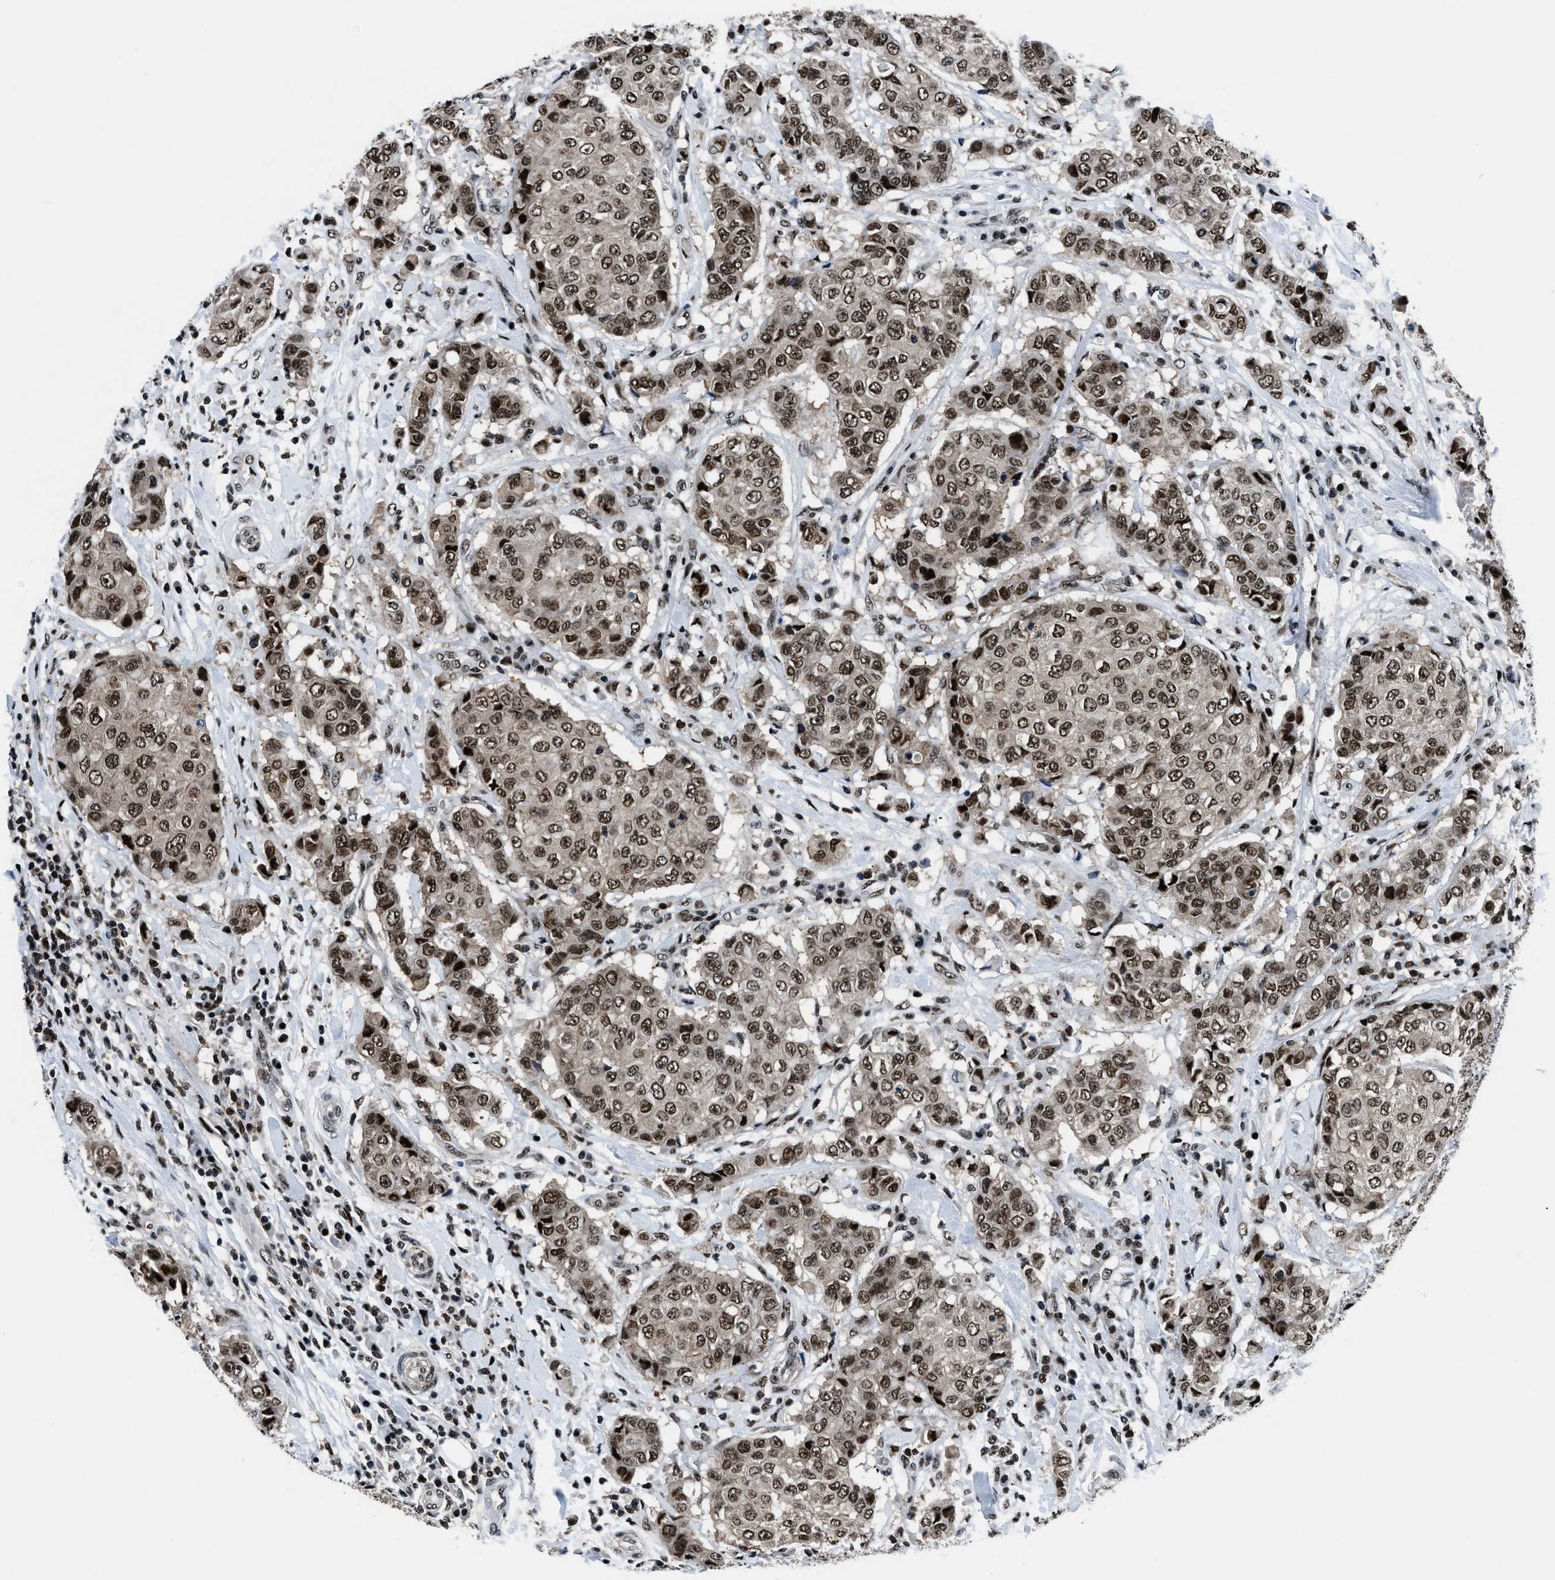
{"staining": {"intensity": "strong", "quantity": ">75%", "location": "nuclear"}, "tissue": "breast cancer", "cell_type": "Tumor cells", "image_type": "cancer", "snomed": [{"axis": "morphology", "description": "Duct carcinoma"}, {"axis": "topography", "description": "Breast"}], "caption": "High-magnification brightfield microscopy of breast cancer (invasive ductal carcinoma) stained with DAB (brown) and counterstained with hematoxylin (blue). tumor cells exhibit strong nuclear positivity is appreciated in about>75% of cells.", "gene": "SMARCB1", "patient": {"sex": "female", "age": 27}}